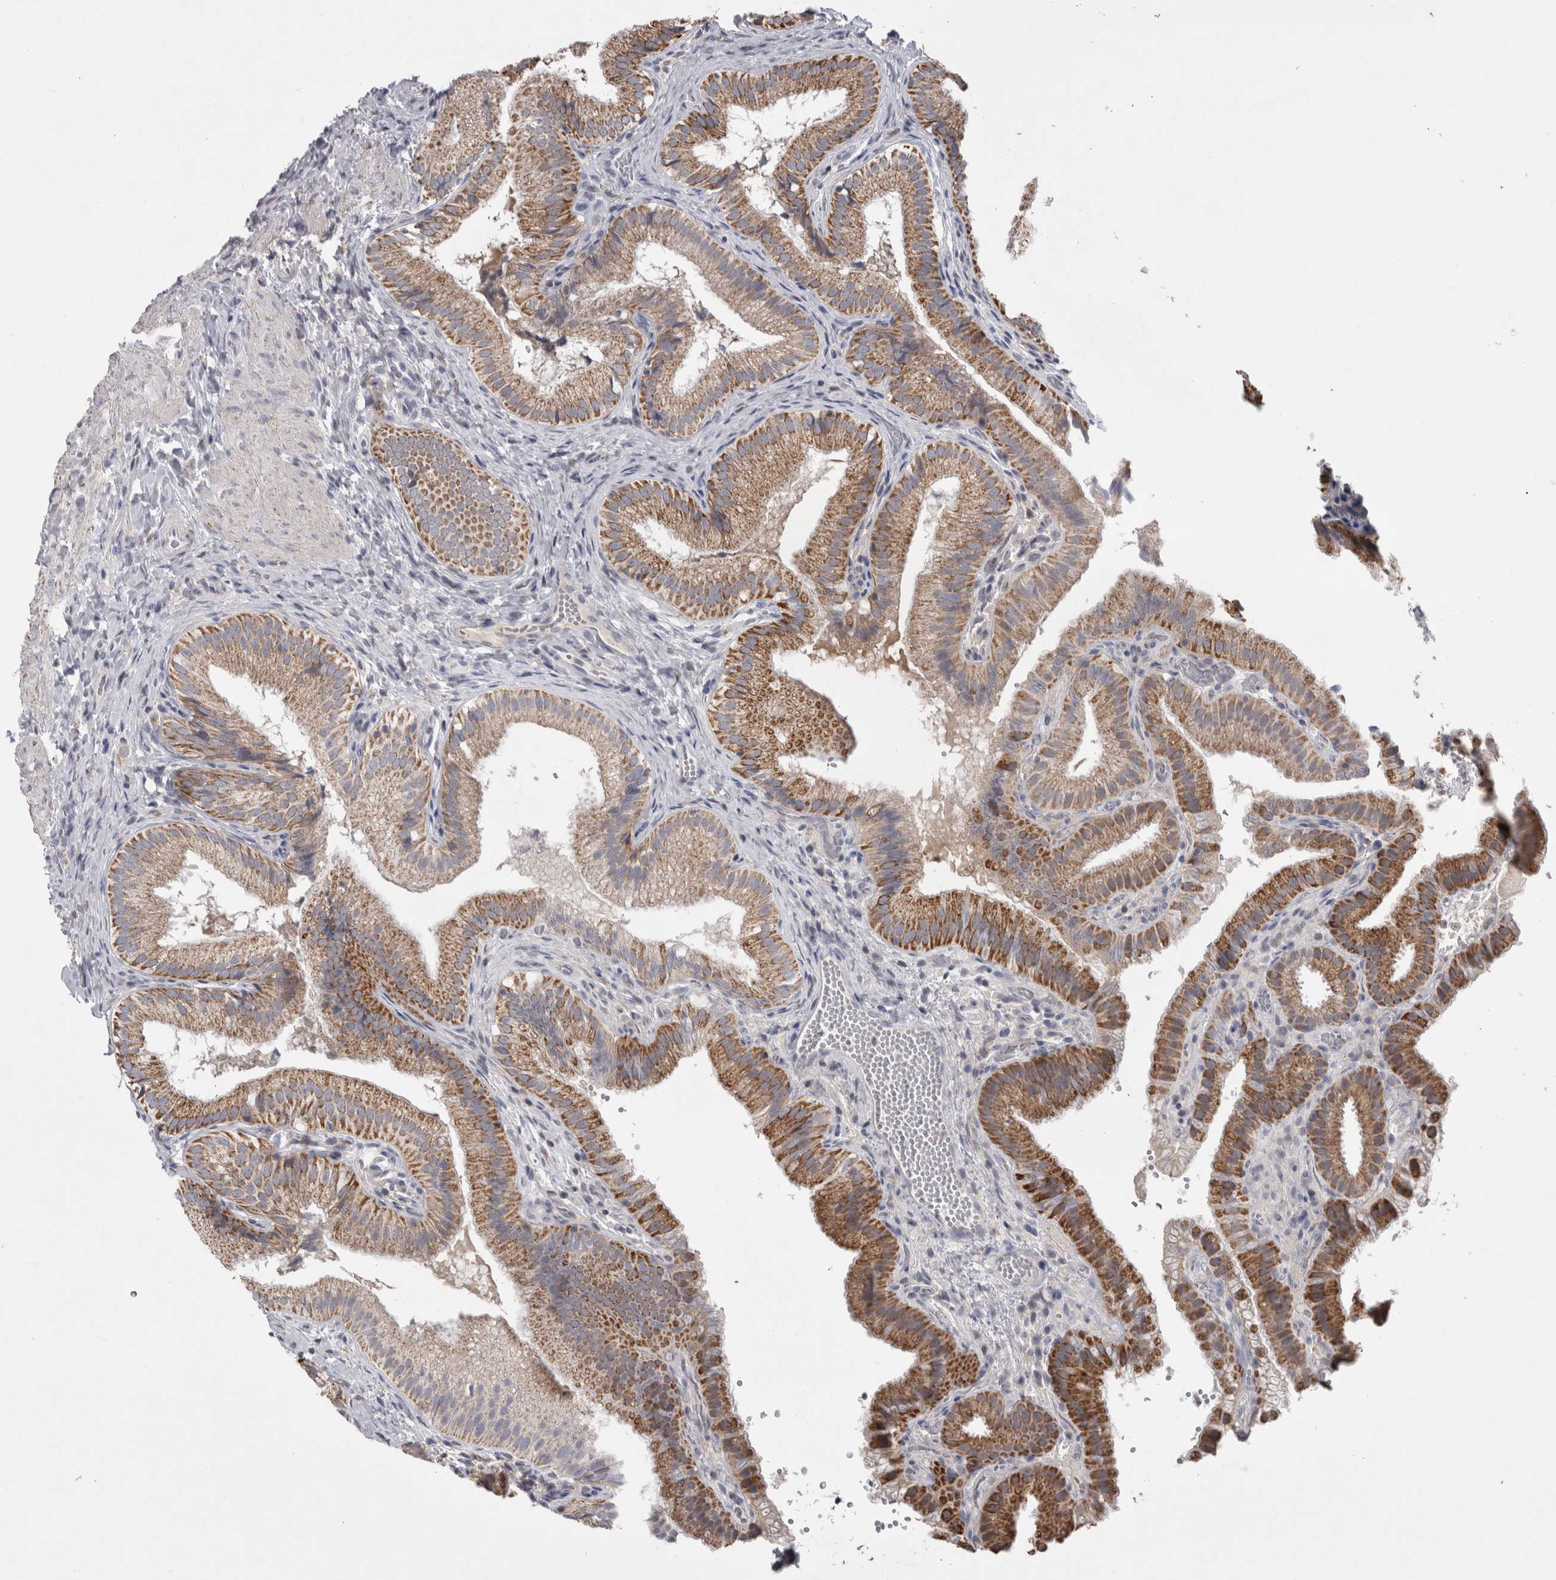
{"staining": {"intensity": "strong", "quantity": ">75%", "location": "cytoplasmic/membranous"}, "tissue": "gallbladder", "cell_type": "Glandular cells", "image_type": "normal", "snomed": [{"axis": "morphology", "description": "Normal tissue, NOS"}, {"axis": "topography", "description": "Gallbladder"}], "caption": "Glandular cells exhibit high levels of strong cytoplasmic/membranous positivity in about >75% of cells in unremarkable gallbladder.", "gene": "AGMAT", "patient": {"sex": "female", "age": 30}}